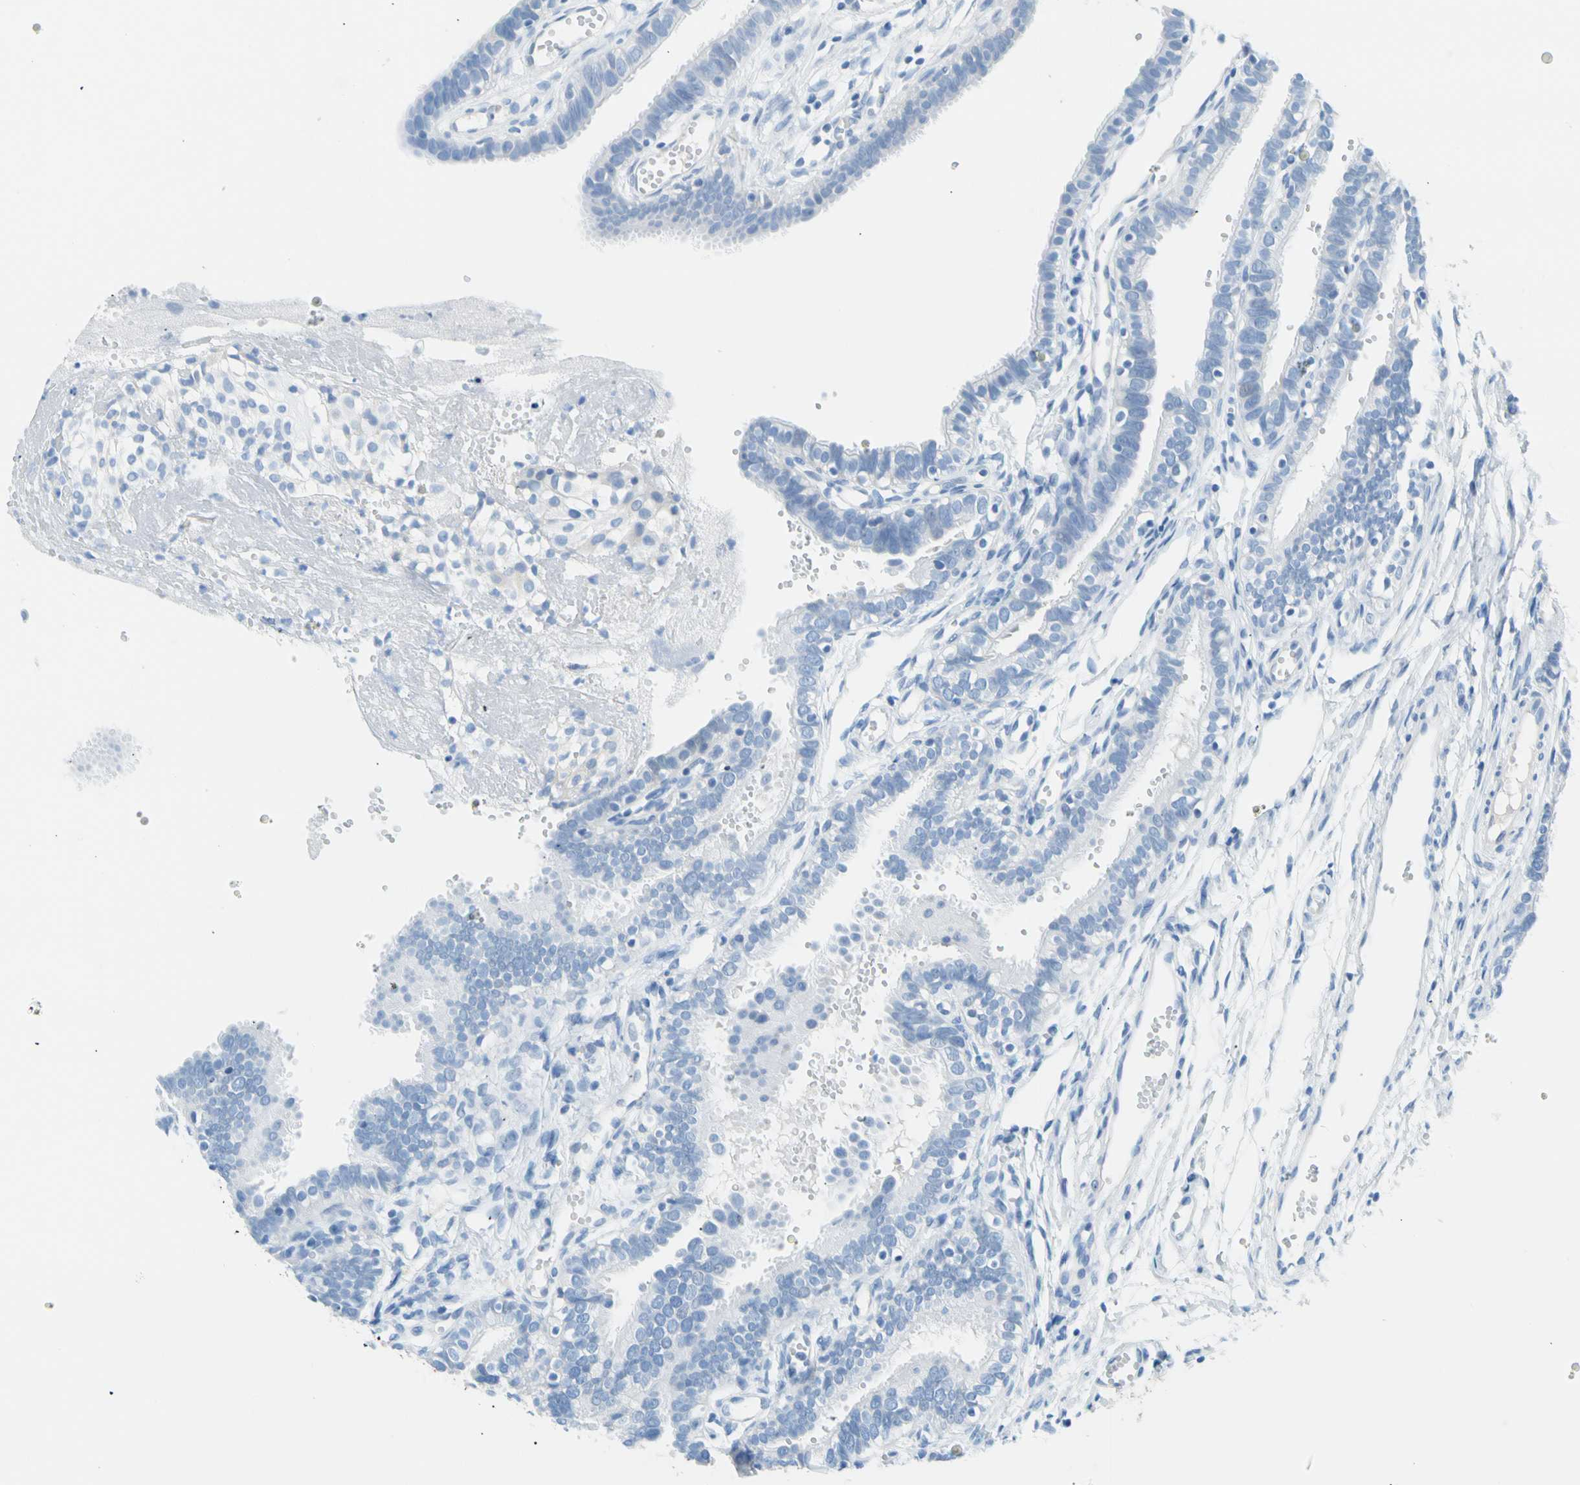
{"staining": {"intensity": "negative", "quantity": "none", "location": "none"}, "tissue": "fallopian tube", "cell_type": "Glandular cells", "image_type": "normal", "snomed": [{"axis": "morphology", "description": "Normal tissue, NOS"}, {"axis": "topography", "description": "Fallopian tube"}, {"axis": "topography", "description": "Placenta"}], "caption": "A high-resolution histopathology image shows immunohistochemistry (IHC) staining of benign fallopian tube, which shows no significant expression in glandular cells.", "gene": "CEL", "patient": {"sex": "female", "age": 34}}